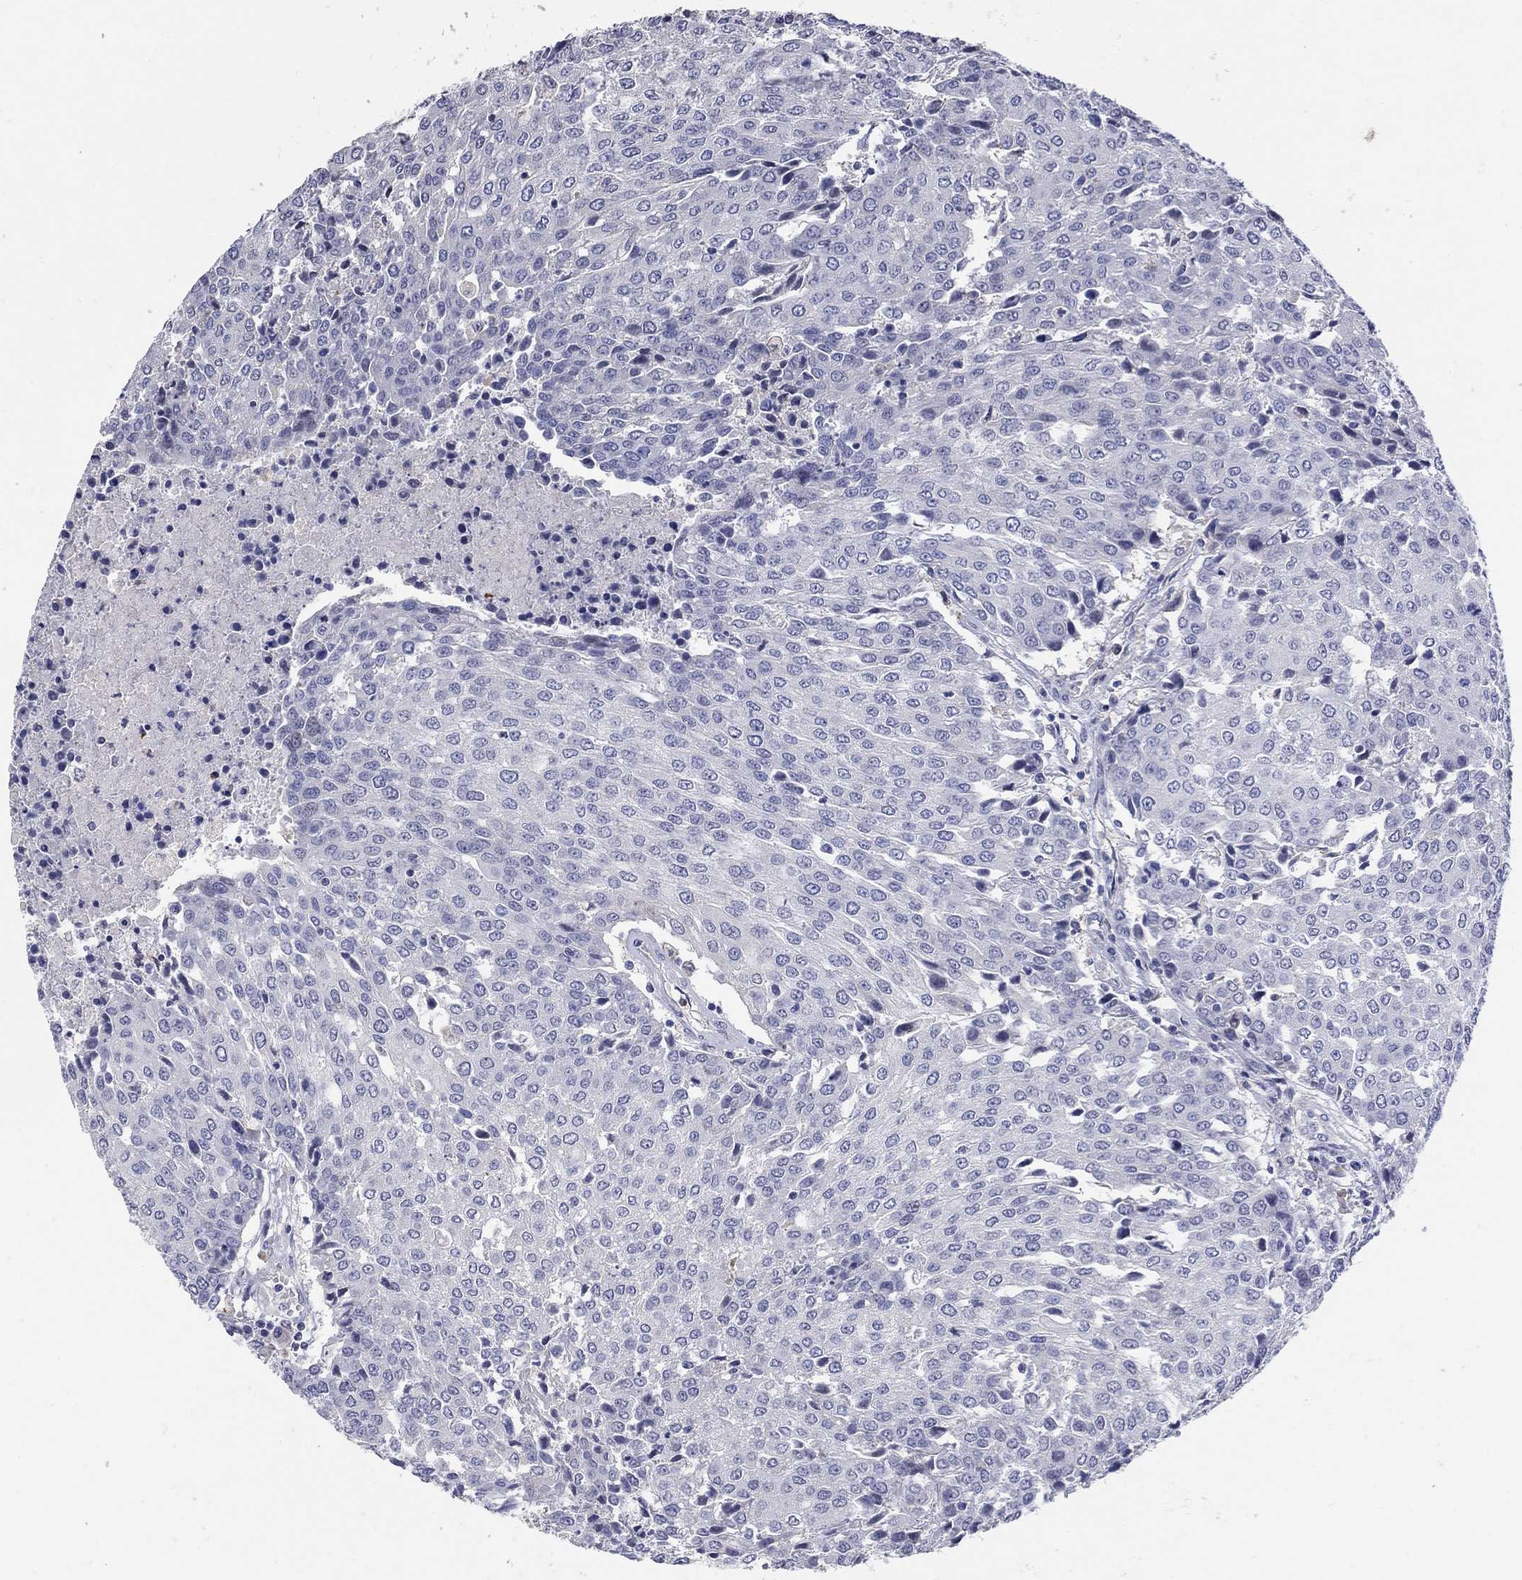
{"staining": {"intensity": "negative", "quantity": "none", "location": "none"}, "tissue": "urothelial cancer", "cell_type": "Tumor cells", "image_type": "cancer", "snomed": [{"axis": "morphology", "description": "Urothelial carcinoma, High grade"}, {"axis": "topography", "description": "Urinary bladder"}], "caption": "Protein analysis of high-grade urothelial carcinoma reveals no significant staining in tumor cells.", "gene": "CETN1", "patient": {"sex": "female", "age": 85}}